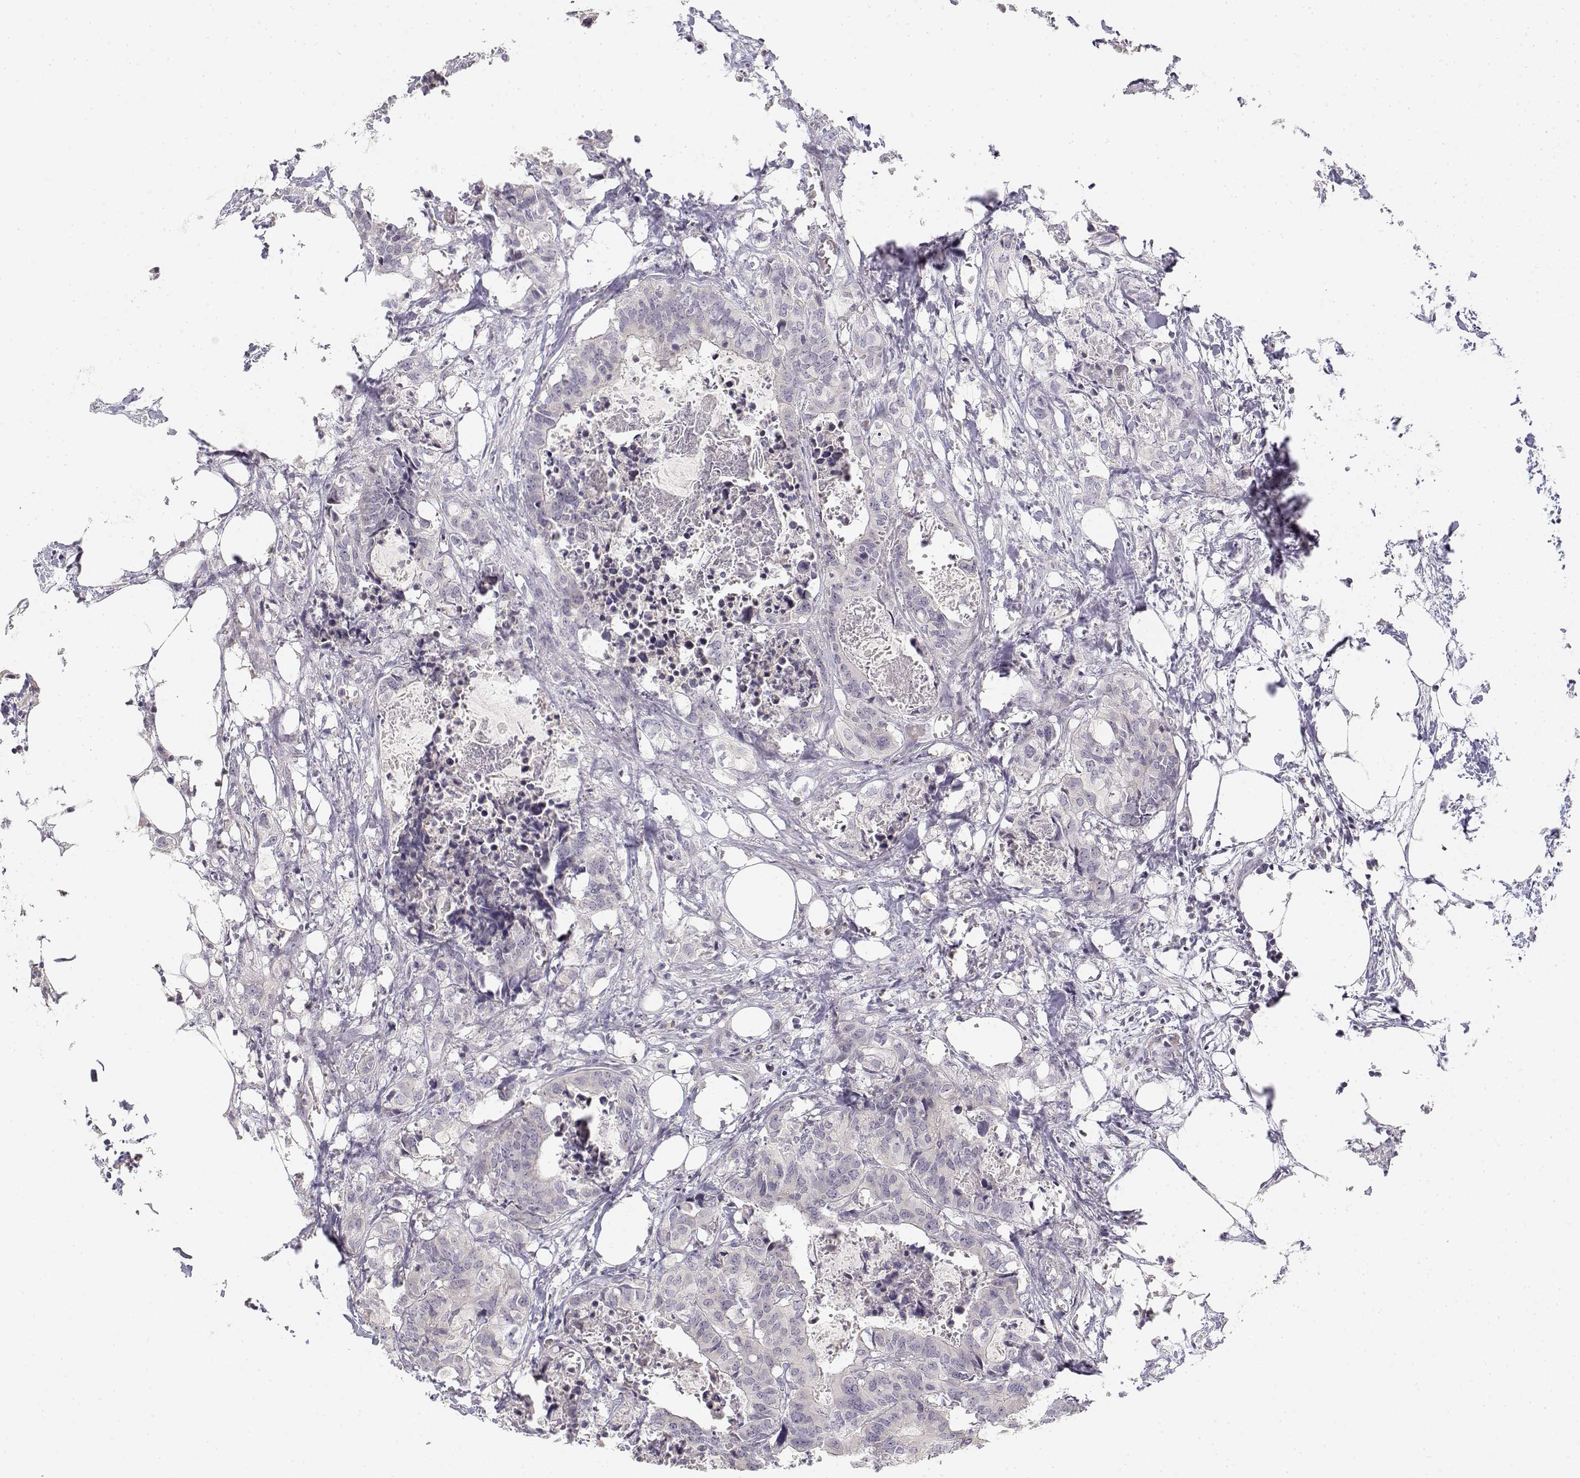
{"staining": {"intensity": "negative", "quantity": "none", "location": "none"}, "tissue": "colorectal cancer", "cell_type": "Tumor cells", "image_type": "cancer", "snomed": [{"axis": "morphology", "description": "Adenocarcinoma, NOS"}, {"axis": "topography", "description": "Colon"}, {"axis": "topography", "description": "Rectum"}], "caption": "Protein analysis of colorectal adenocarcinoma shows no significant staining in tumor cells.", "gene": "GLIPR1L2", "patient": {"sex": "male", "age": 57}}